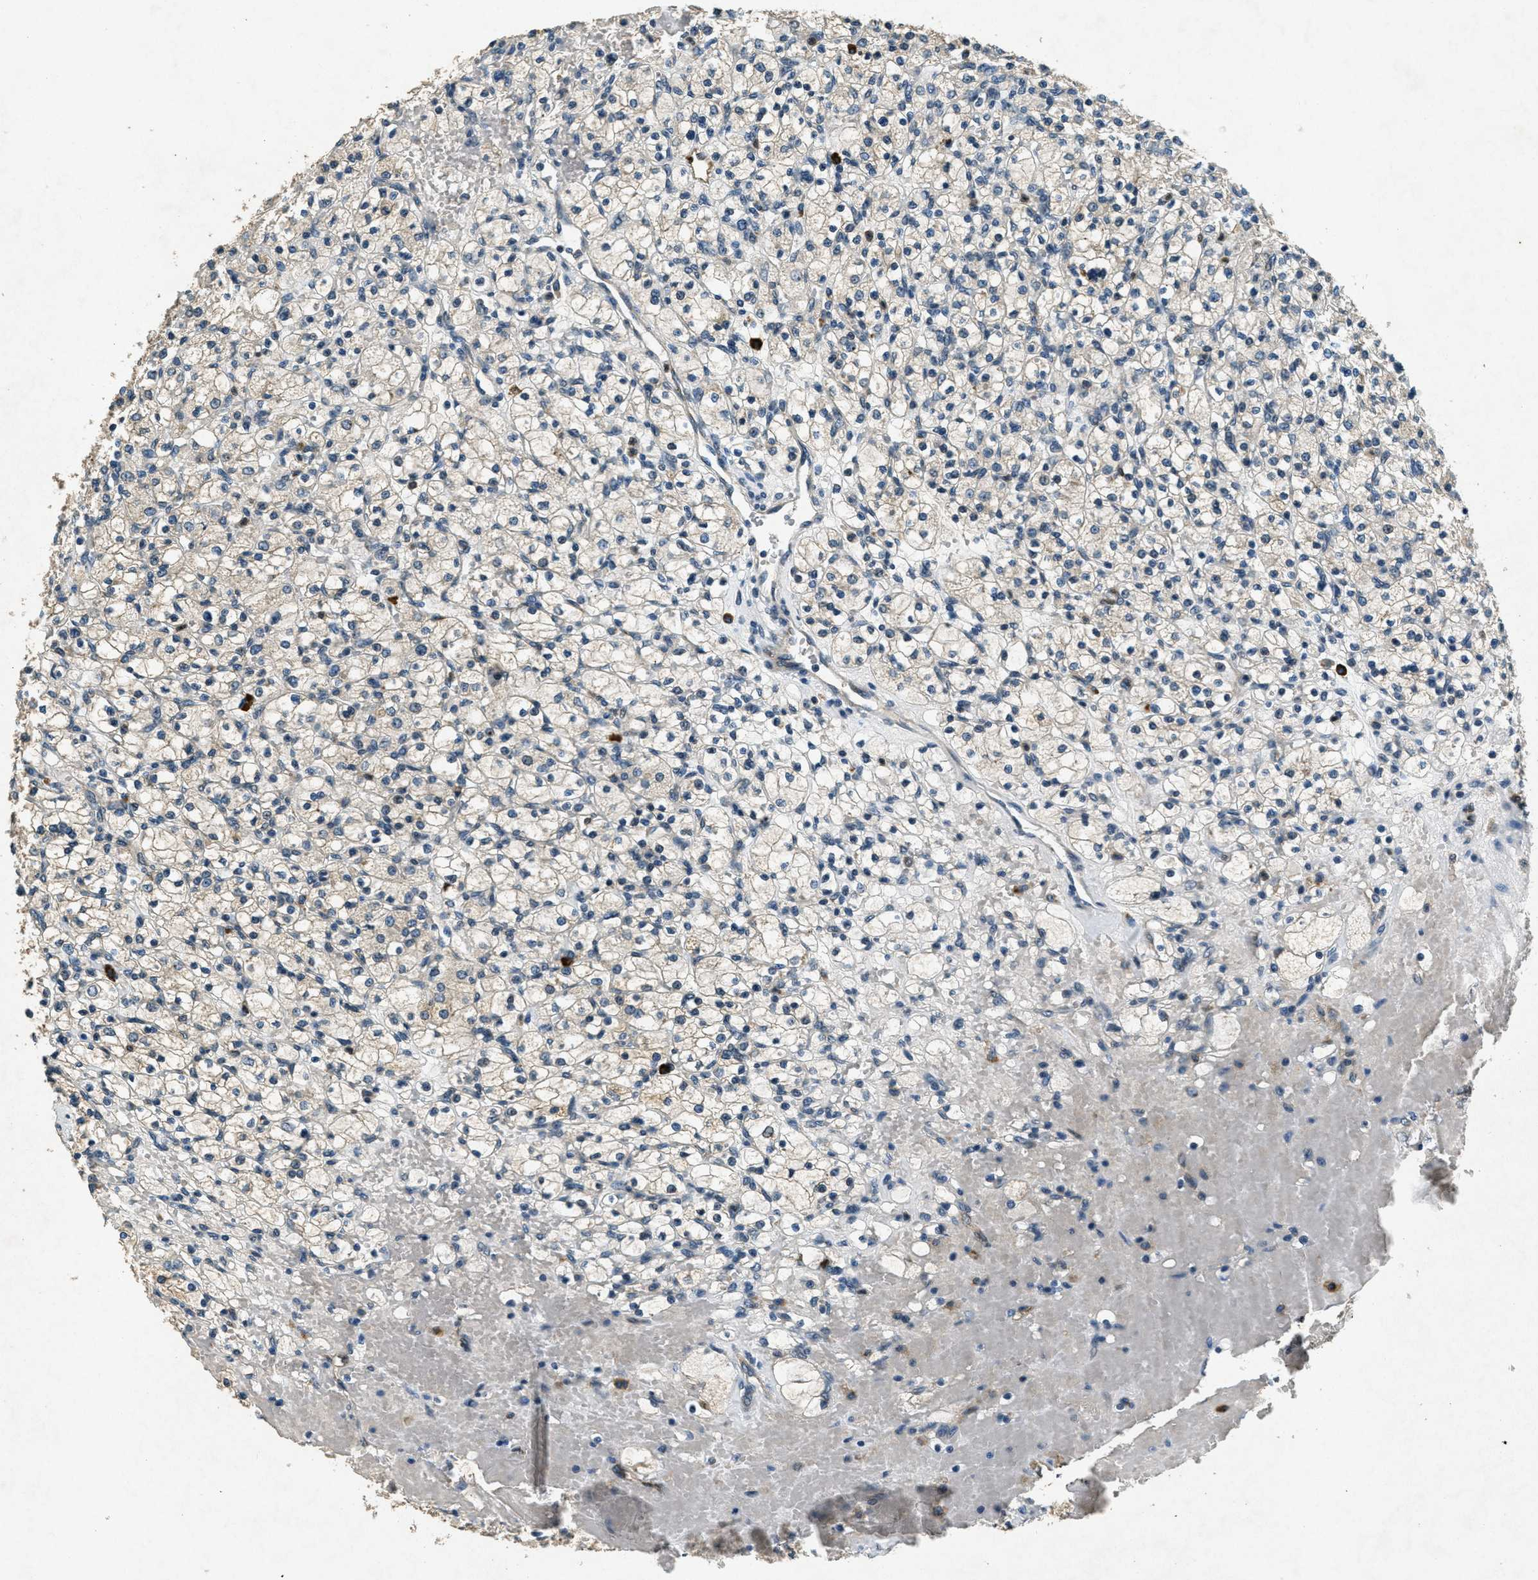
{"staining": {"intensity": "negative", "quantity": "none", "location": "none"}, "tissue": "renal cancer", "cell_type": "Tumor cells", "image_type": "cancer", "snomed": [{"axis": "morphology", "description": "Adenocarcinoma, NOS"}, {"axis": "topography", "description": "Kidney"}], "caption": "Immunohistochemistry of renal adenocarcinoma reveals no expression in tumor cells.", "gene": "RAB3D", "patient": {"sex": "female", "age": 83}}